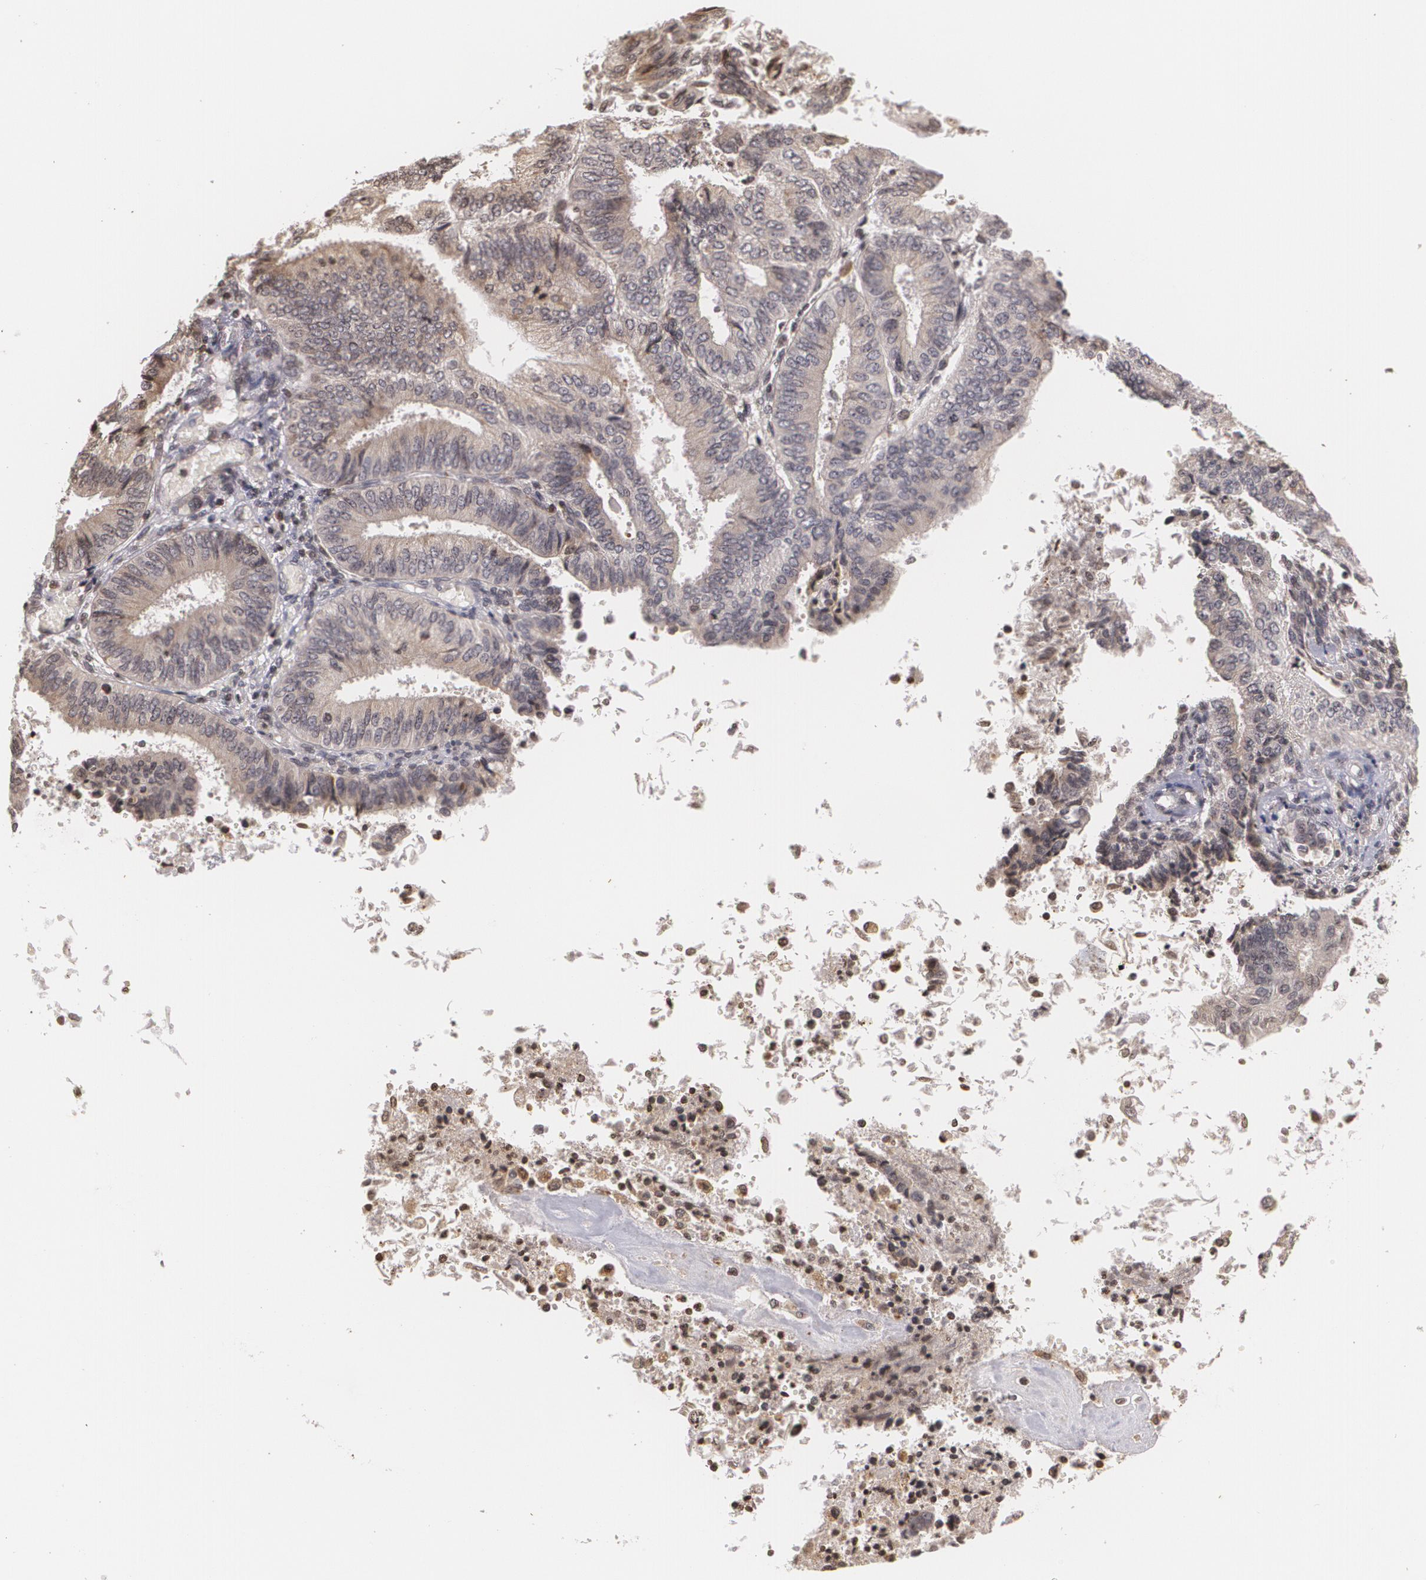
{"staining": {"intensity": "weak", "quantity": ">75%", "location": "cytoplasmic/membranous"}, "tissue": "endometrial cancer", "cell_type": "Tumor cells", "image_type": "cancer", "snomed": [{"axis": "morphology", "description": "Adenocarcinoma, NOS"}, {"axis": "topography", "description": "Endometrium"}], "caption": "IHC (DAB (3,3'-diaminobenzidine)) staining of endometrial cancer displays weak cytoplasmic/membranous protein staining in approximately >75% of tumor cells.", "gene": "VAV3", "patient": {"sex": "female", "age": 55}}